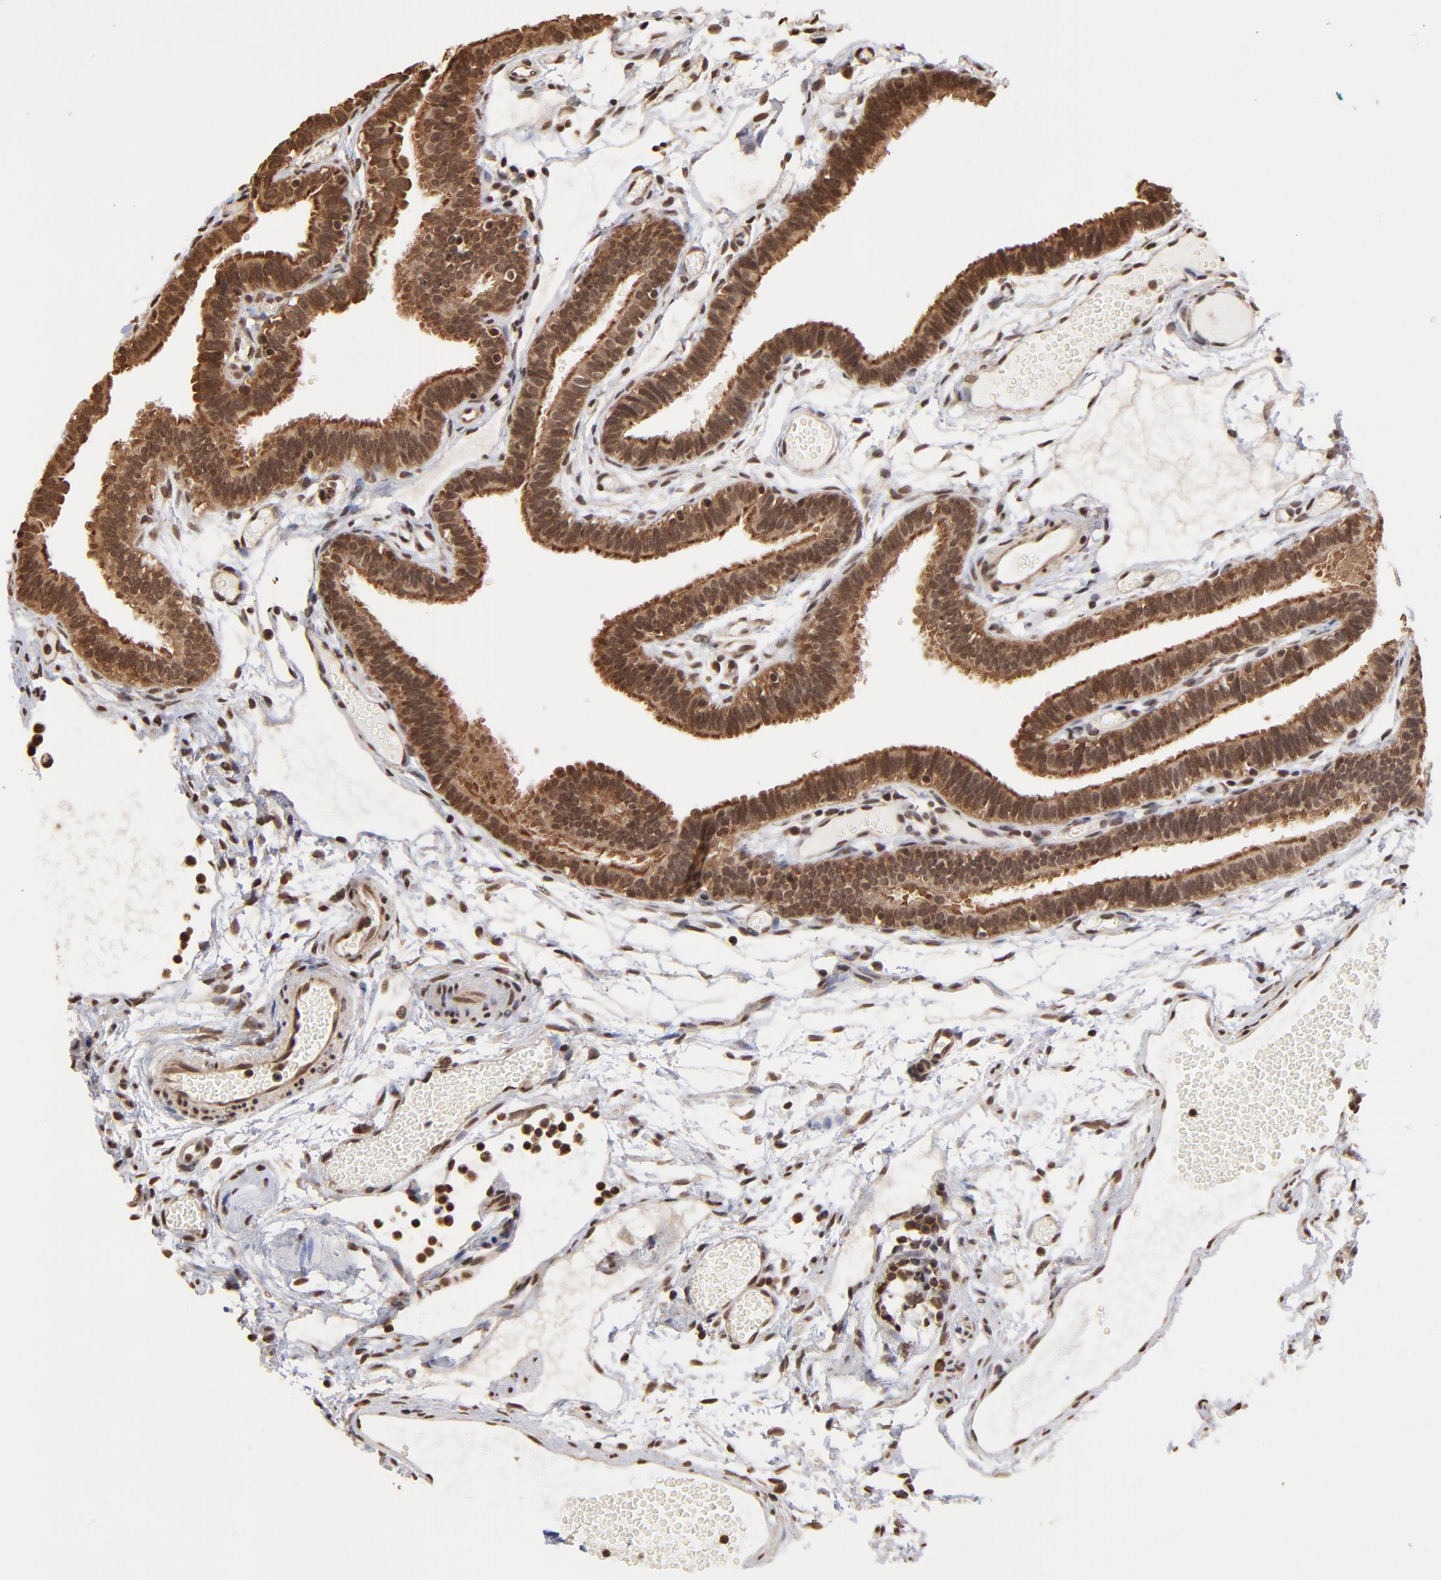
{"staining": {"intensity": "moderate", "quantity": ">75%", "location": "cytoplasmic/membranous"}, "tissue": "fallopian tube", "cell_type": "Glandular cells", "image_type": "normal", "snomed": [{"axis": "morphology", "description": "Normal tissue, NOS"}, {"axis": "topography", "description": "Fallopian tube"}], "caption": "An IHC image of normal tissue is shown. Protein staining in brown highlights moderate cytoplasmic/membranous positivity in fallopian tube within glandular cells. (DAB IHC, brown staining for protein, blue staining for nuclei).", "gene": "BRPF1", "patient": {"sex": "female", "age": 29}}